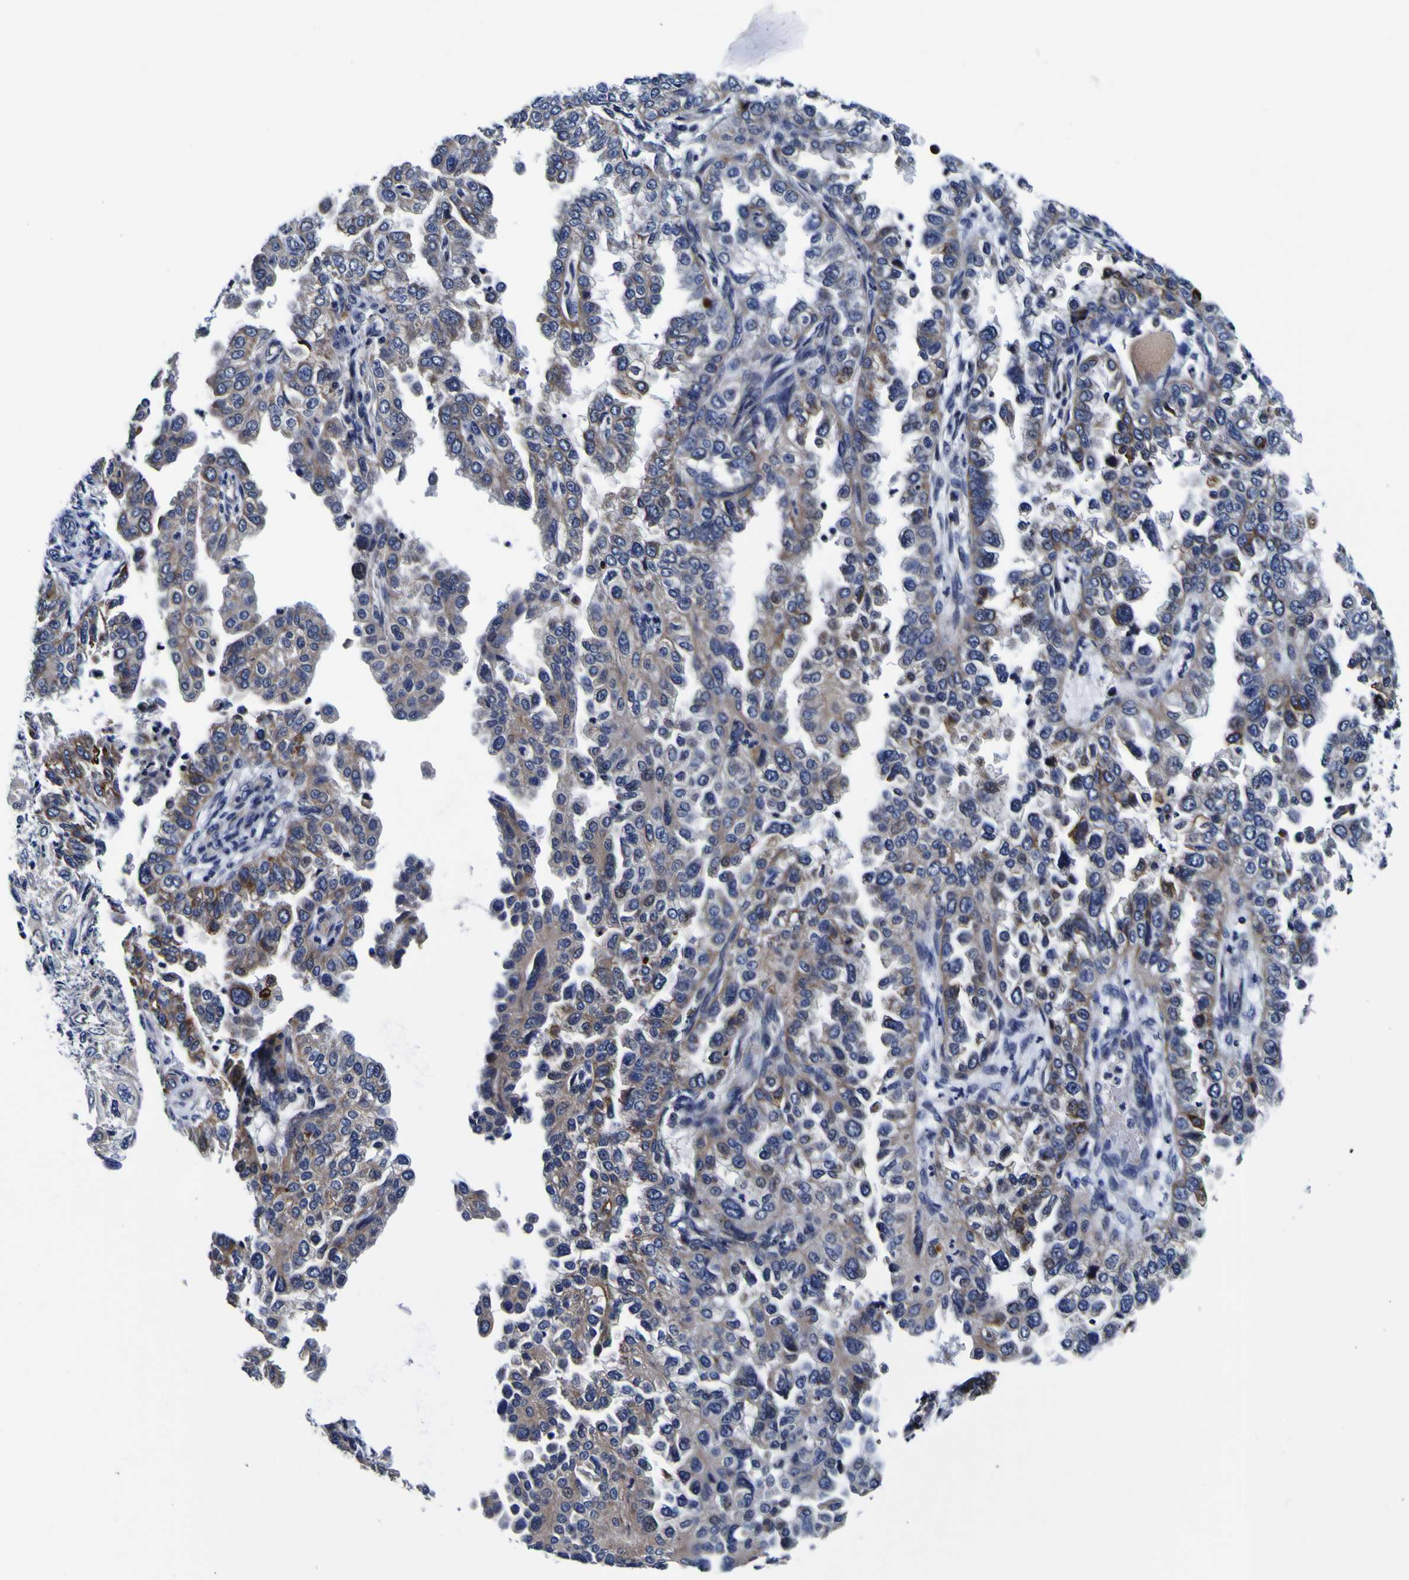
{"staining": {"intensity": "moderate", "quantity": ">75%", "location": "cytoplasmic/membranous"}, "tissue": "endometrial cancer", "cell_type": "Tumor cells", "image_type": "cancer", "snomed": [{"axis": "morphology", "description": "Adenocarcinoma, NOS"}, {"axis": "topography", "description": "Endometrium"}], "caption": "Moderate cytoplasmic/membranous expression for a protein is present in about >75% of tumor cells of endometrial cancer using immunohistochemistry.", "gene": "PDLIM4", "patient": {"sex": "female", "age": 85}}